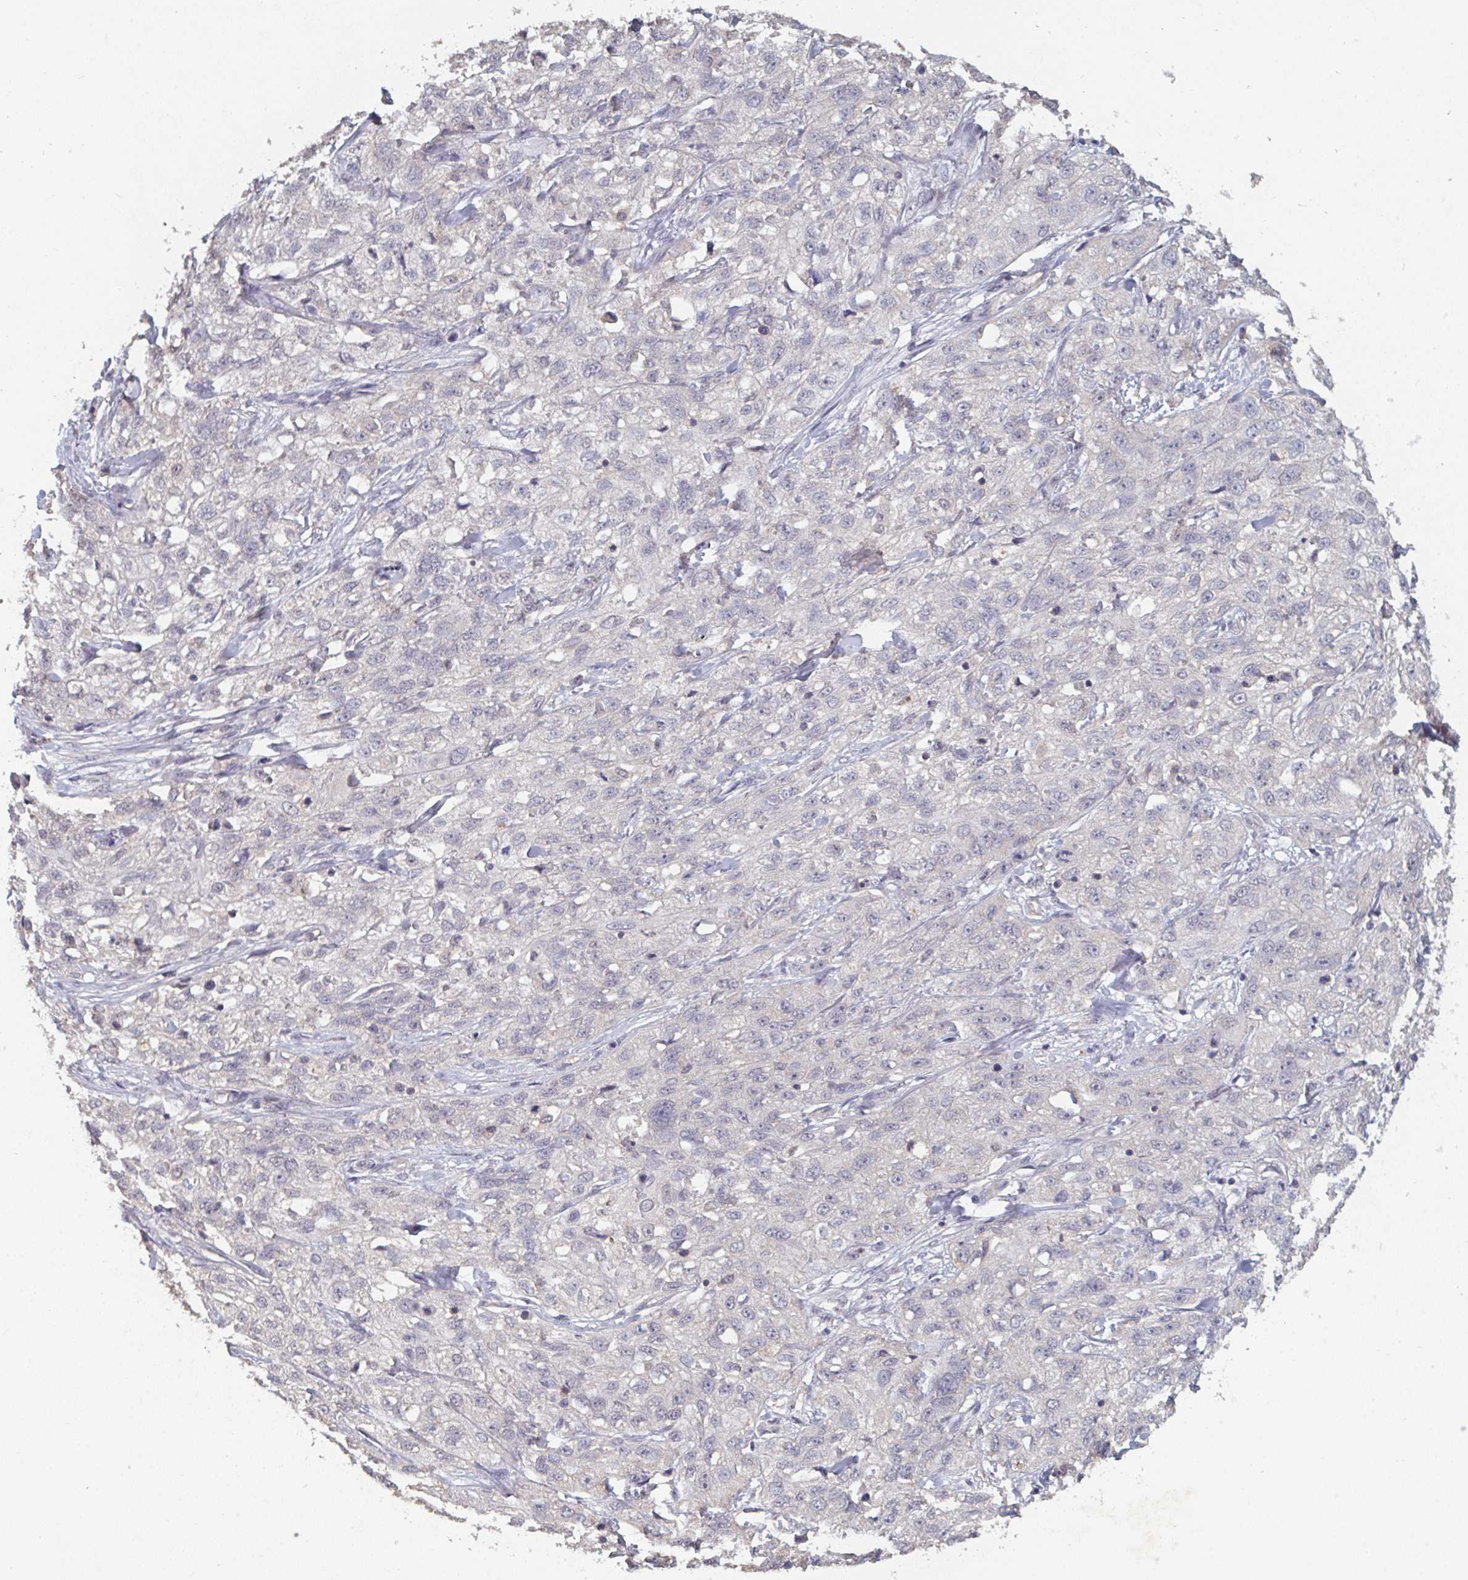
{"staining": {"intensity": "negative", "quantity": "none", "location": "none"}, "tissue": "skin cancer", "cell_type": "Tumor cells", "image_type": "cancer", "snomed": [{"axis": "morphology", "description": "Squamous cell carcinoma, NOS"}, {"axis": "topography", "description": "Skin"}, {"axis": "topography", "description": "Vulva"}], "caption": "The histopathology image demonstrates no staining of tumor cells in skin cancer (squamous cell carcinoma).", "gene": "LIX1", "patient": {"sex": "female", "age": 86}}